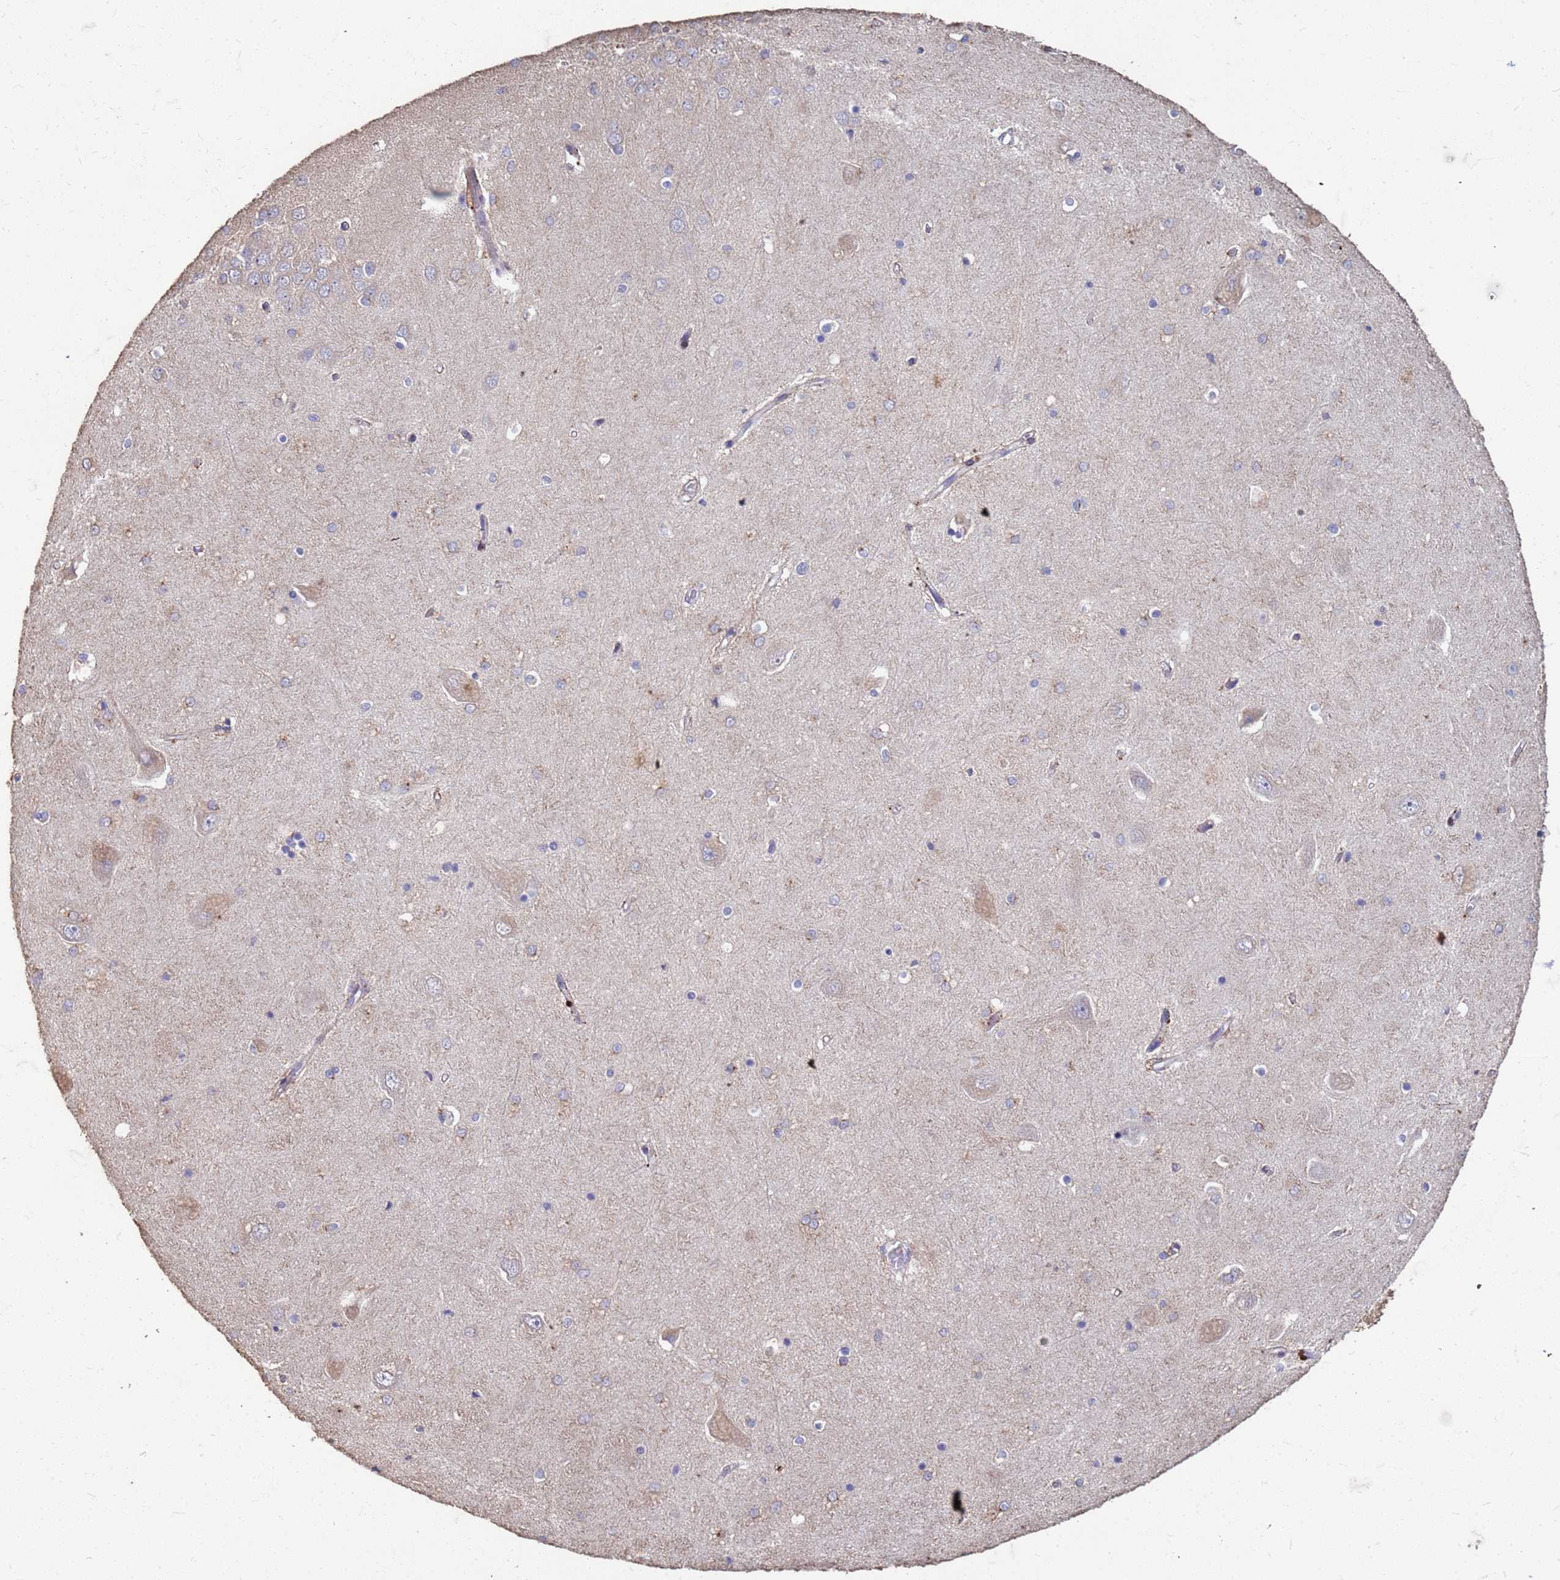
{"staining": {"intensity": "negative", "quantity": "none", "location": "none"}, "tissue": "hippocampus", "cell_type": "Glial cells", "image_type": "normal", "snomed": [{"axis": "morphology", "description": "Normal tissue, NOS"}, {"axis": "topography", "description": "Hippocampus"}], "caption": "IHC of benign human hippocampus demonstrates no positivity in glial cells.", "gene": "SLC25A15", "patient": {"sex": "male", "age": 45}}